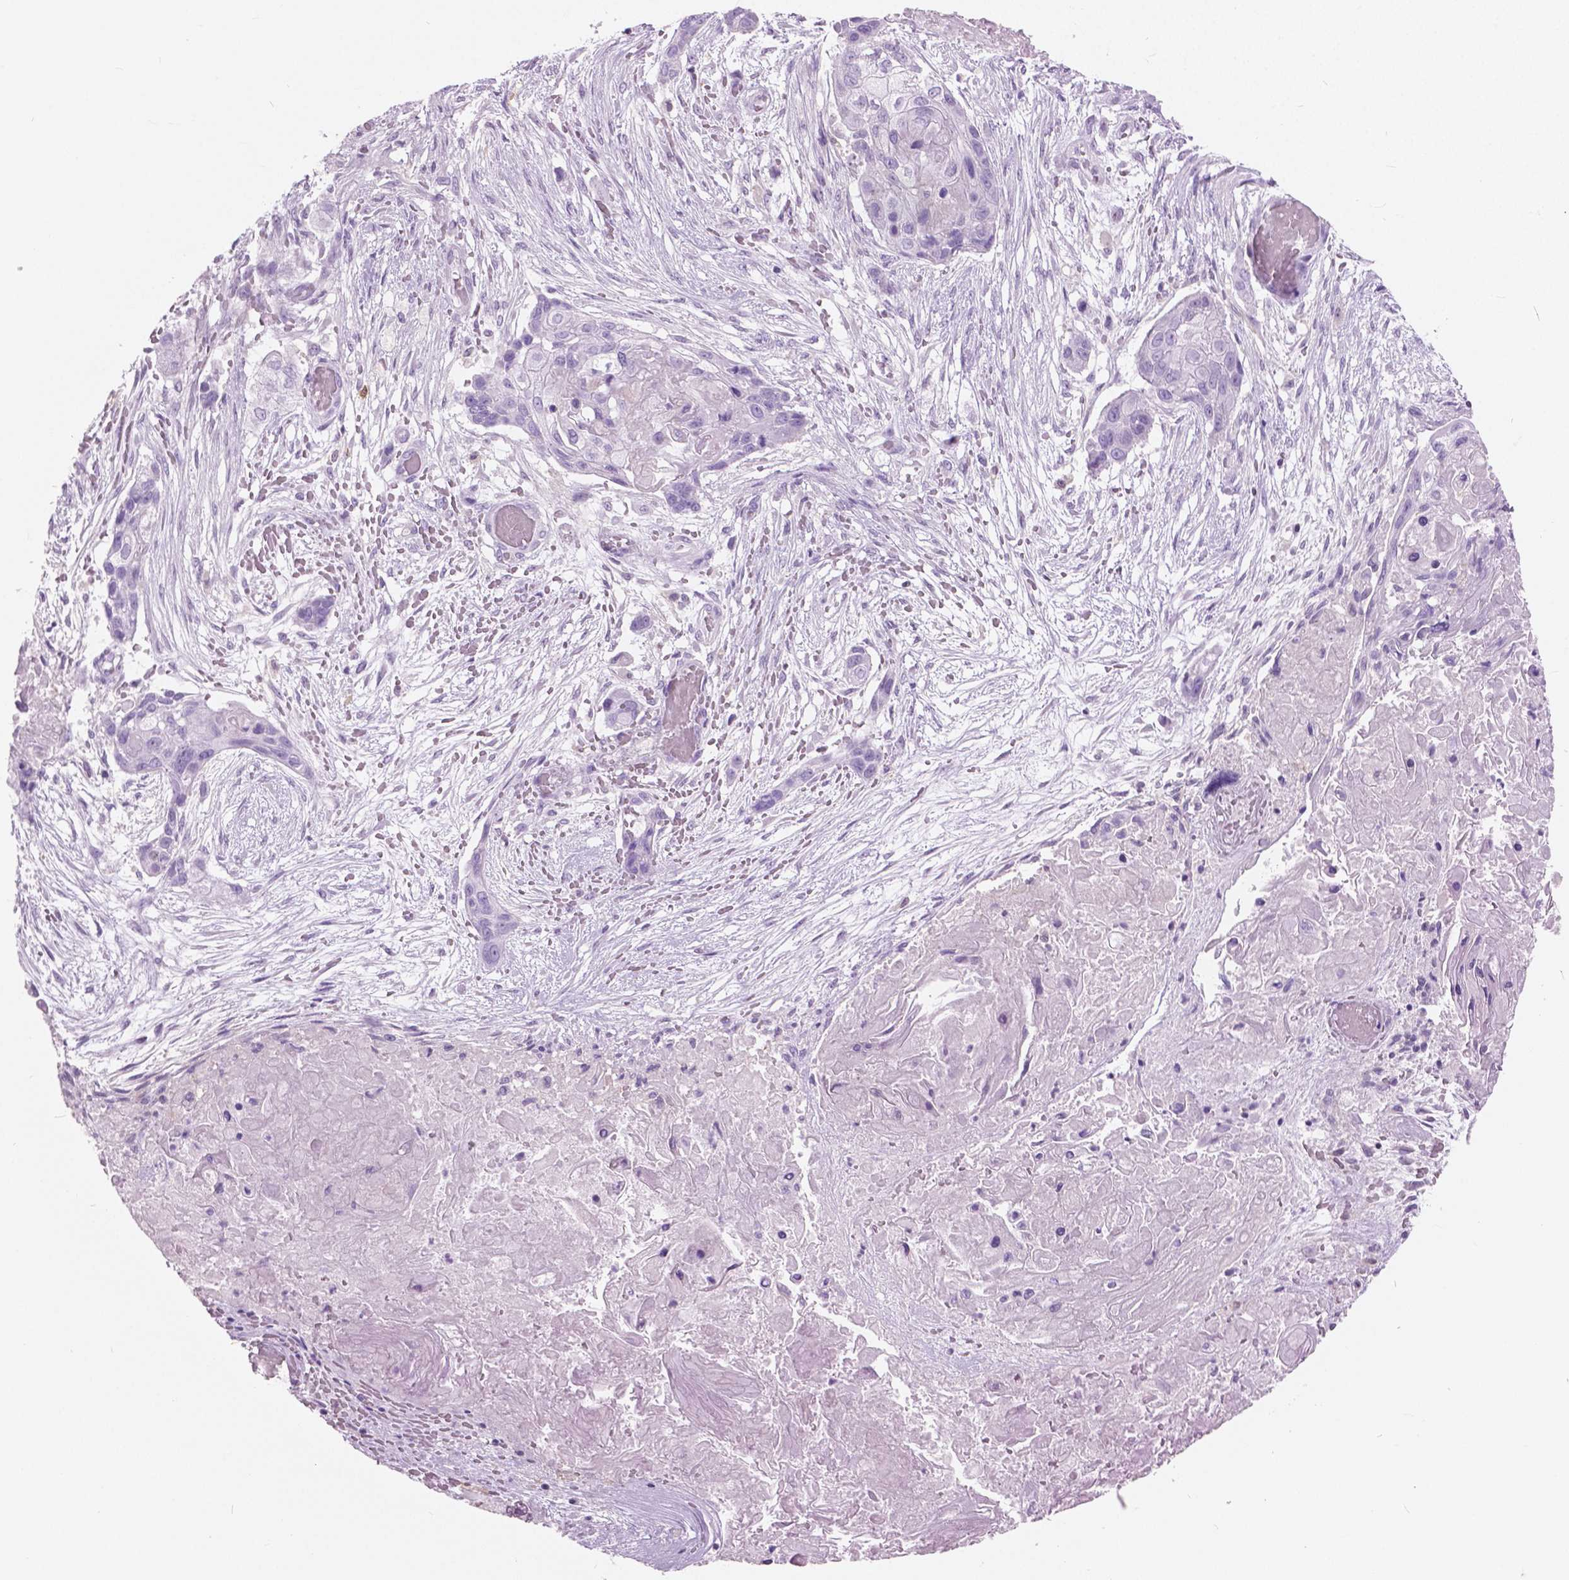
{"staining": {"intensity": "negative", "quantity": "none", "location": "none"}, "tissue": "lung cancer", "cell_type": "Tumor cells", "image_type": "cancer", "snomed": [{"axis": "morphology", "description": "Squamous cell carcinoma, NOS"}, {"axis": "topography", "description": "Lung"}], "caption": "This is an IHC micrograph of human squamous cell carcinoma (lung). There is no staining in tumor cells.", "gene": "GALM", "patient": {"sex": "male", "age": 69}}